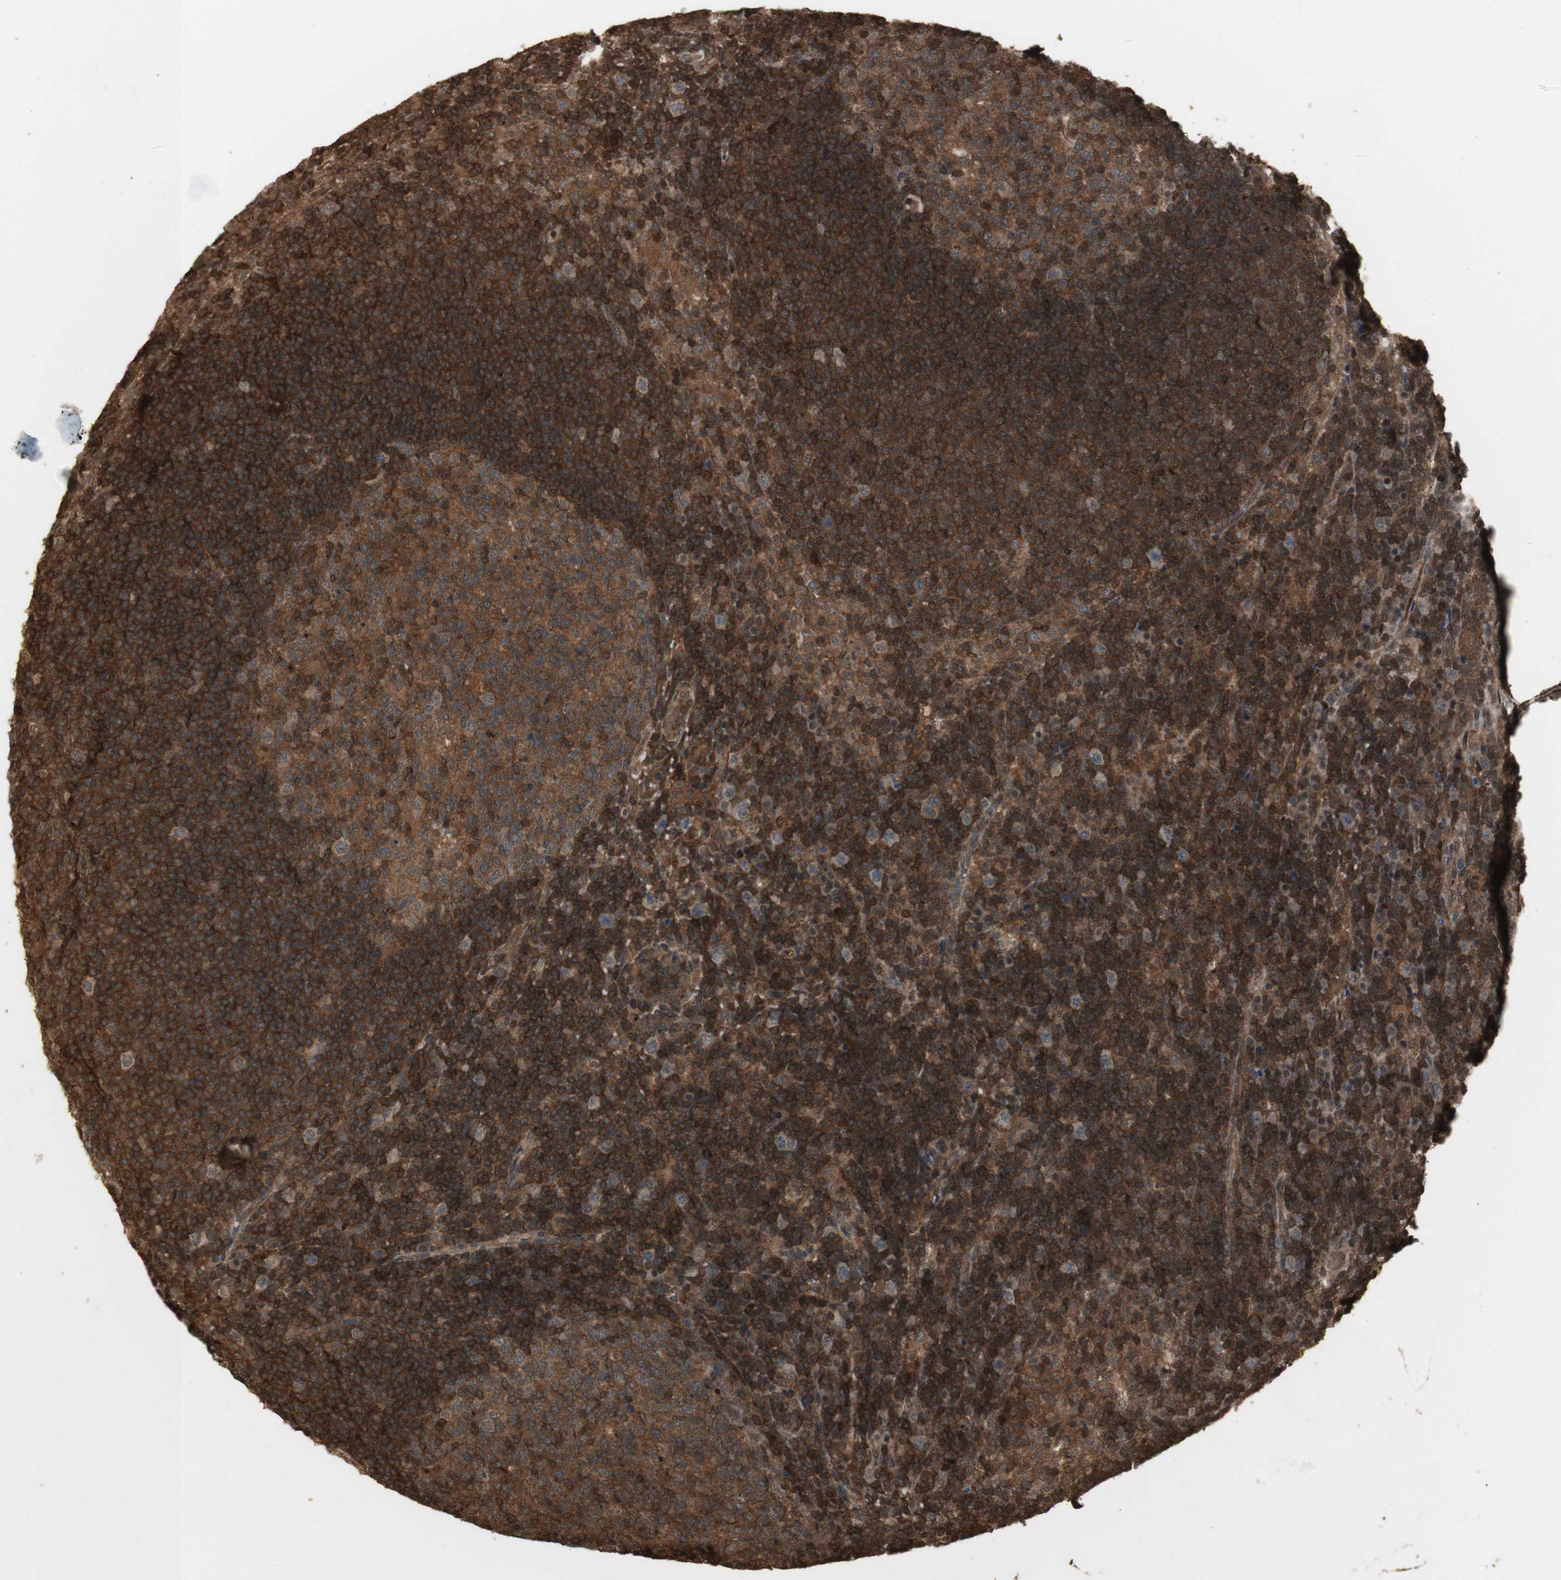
{"staining": {"intensity": "strong", "quantity": ">75%", "location": "cytoplasmic/membranous"}, "tissue": "lymph node", "cell_type": "Germinal center cells", "image_type": "normal", "snomed": [{"axis": "morphology", "description": "Normal tissue, NOS"}, {"axis": "topography", "description": "Lymph node"}], "caption": "Lymph node stained with immunohistochemistry exhibits strong cytoplasmic/membranous expression in approximately >75% of germinal center cells. (IHC, brightfield microscopy, high magnification).", "gene": "YWHAB", "patient": {"sex": "female", "age": 53}}